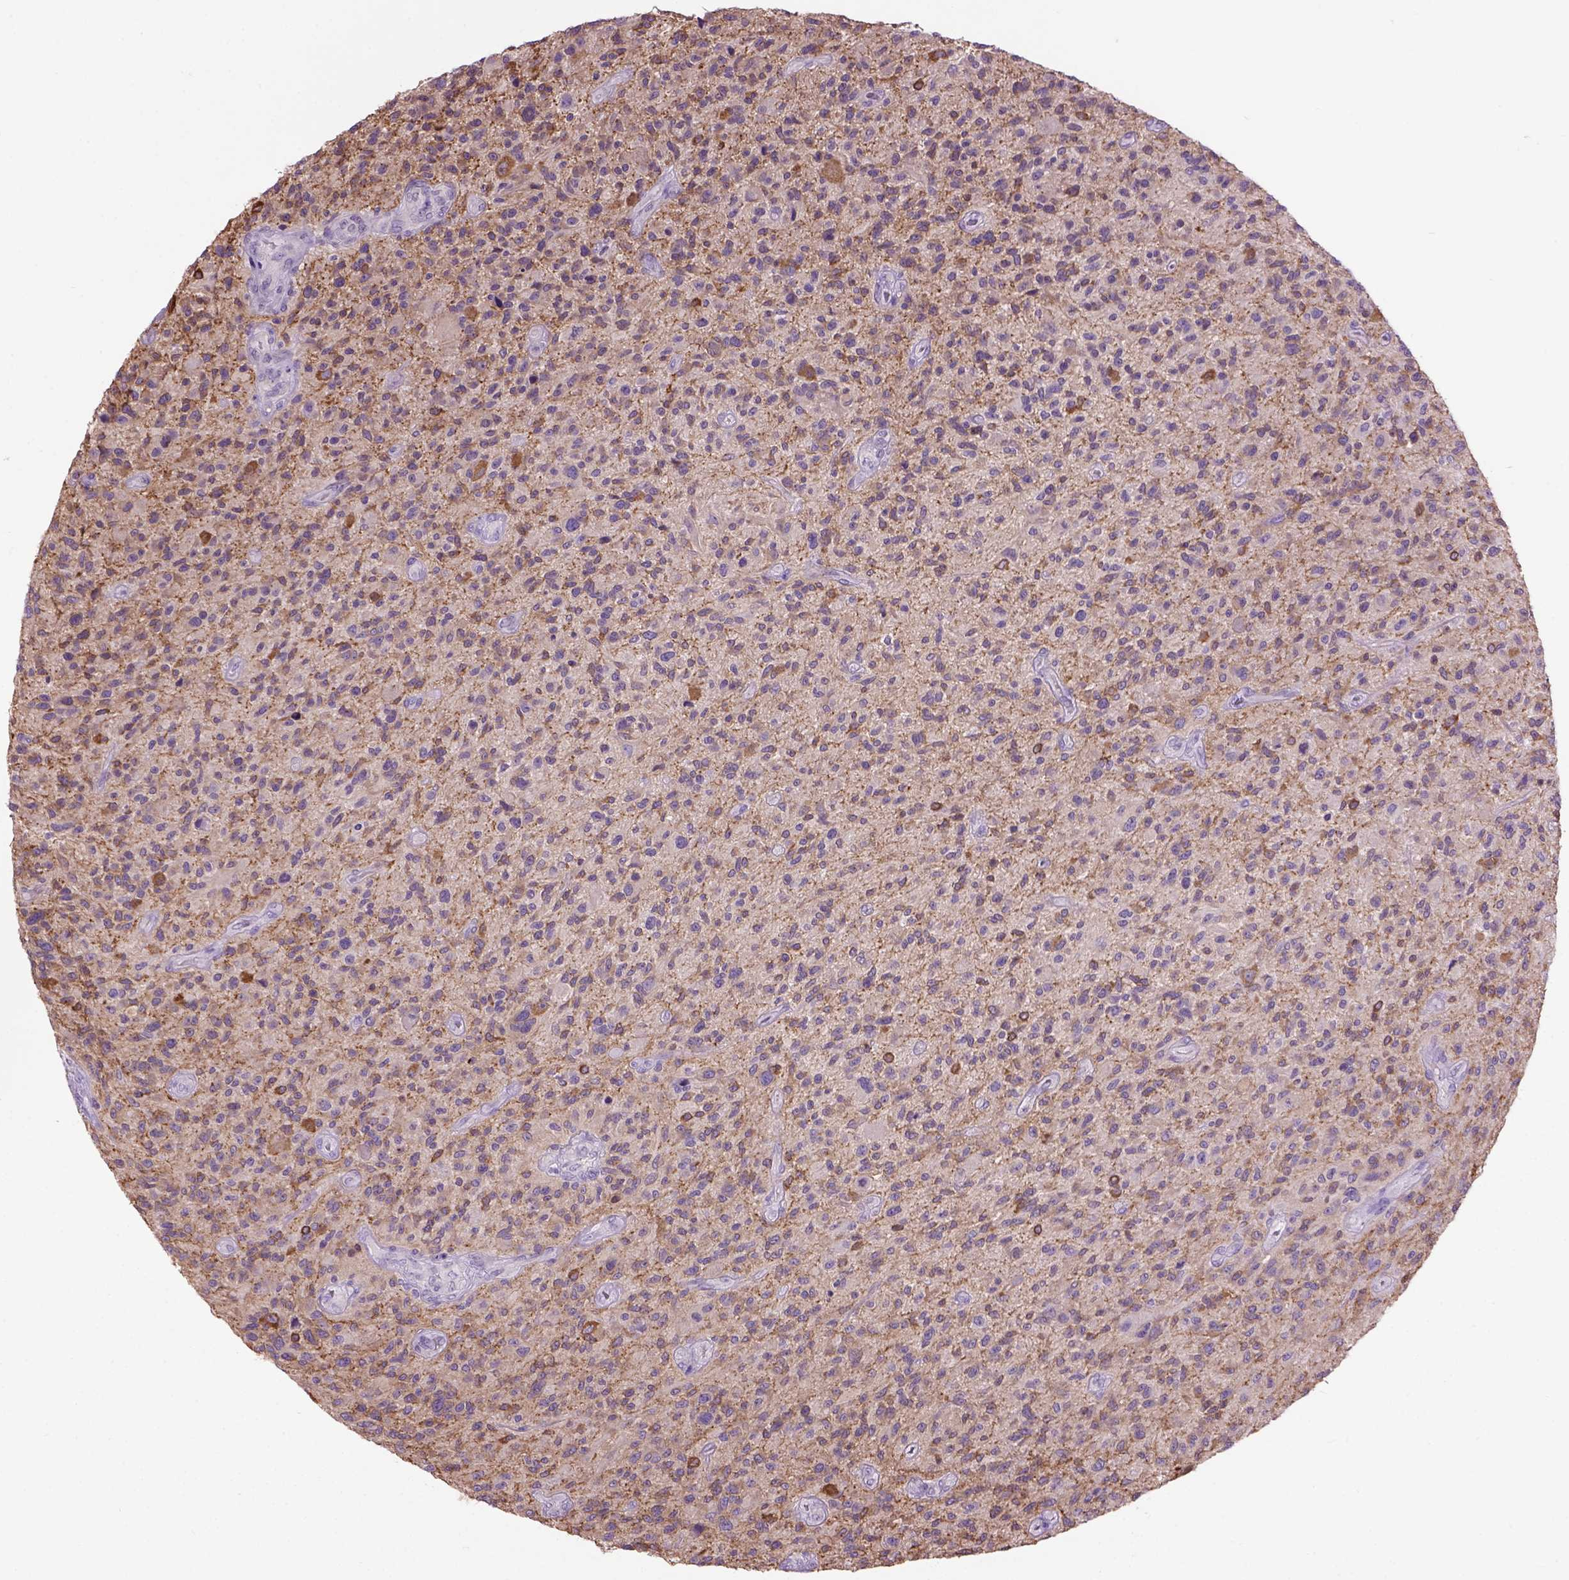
{"staining": {"intensity": "moderate", "quantity": "<25%", "location": "cytoplasmic/membranous"}, "tissue": "glioma", "cell_type": "Tumor cells", "image_type": "cancer", "snomed": [{"axis": "morphology", "description": "Glioma, malignant, High grade"}, {"axis": "topography", "description": "Brain"}], "caption": "Tumor cells show low levels of moderate cytoplasmic/membranous expression in approximately <25% of cells in human malignant high-grade glioma.", "gene": "MAPT", "patient": {"sex": "male", "age": 47}}